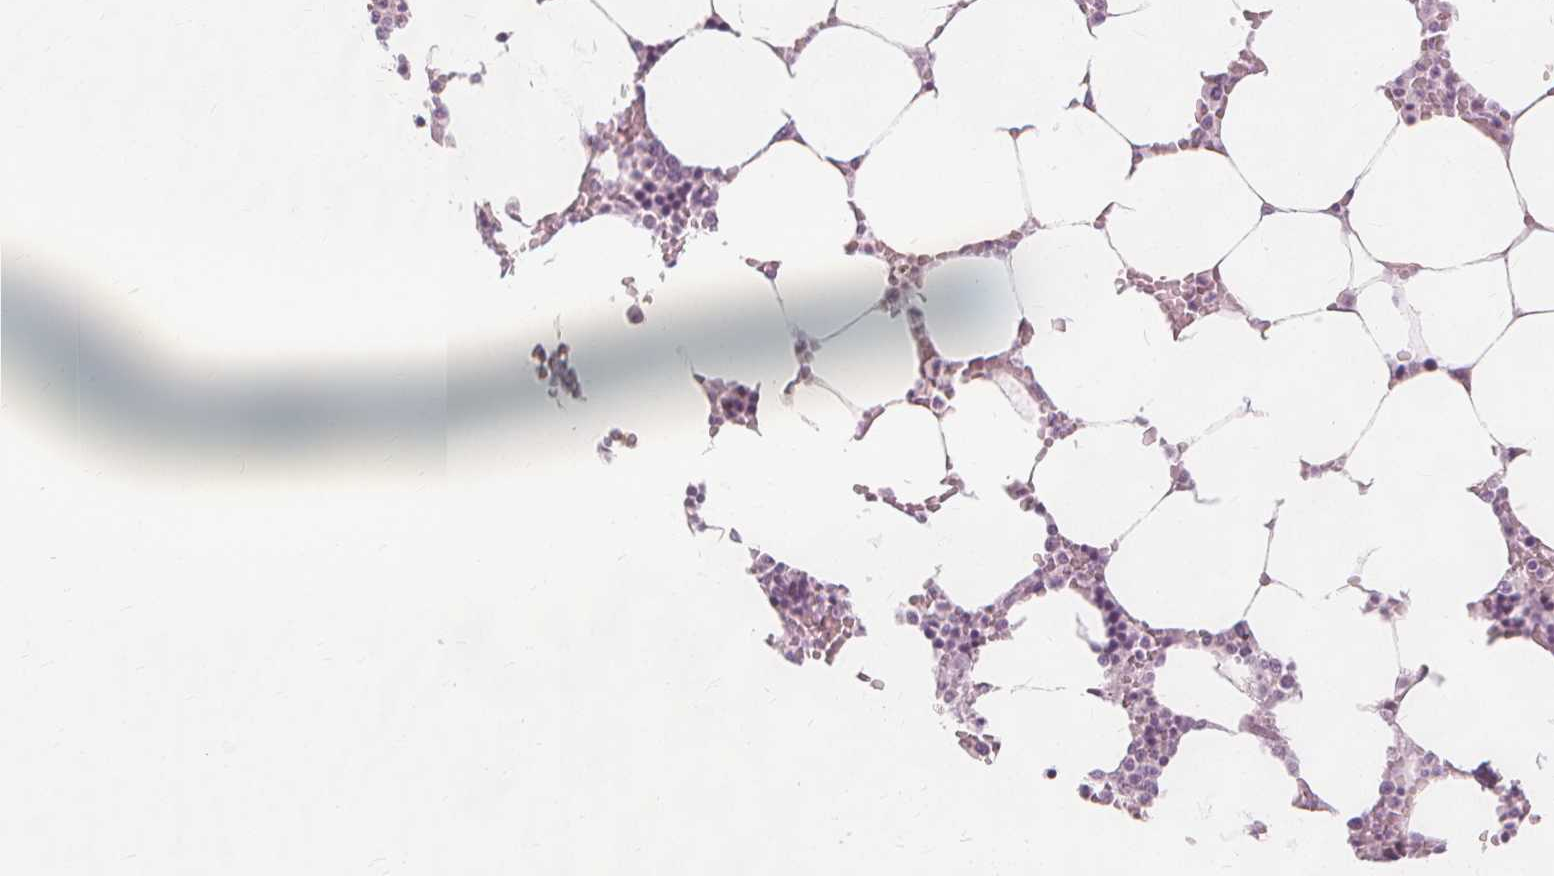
{"staining": {"intensity": "negative", "quantity": "none", "location": "none"}, "tissue": "bone marrow", "cell_type": "Hematopoietic cells", "image_type": "normal", "snomed": [{"axis": "morphology", "description": "Normal tissue, NOS"}, {"axis": "topography", "description": "Bone marrow"}], "caption": "This is an IHC photomicrograph of benign human bone marrow. There is no staining in hematopoietic cells.", "gene": "TFF1", "patient": {"sex": "male", "age": 64}}